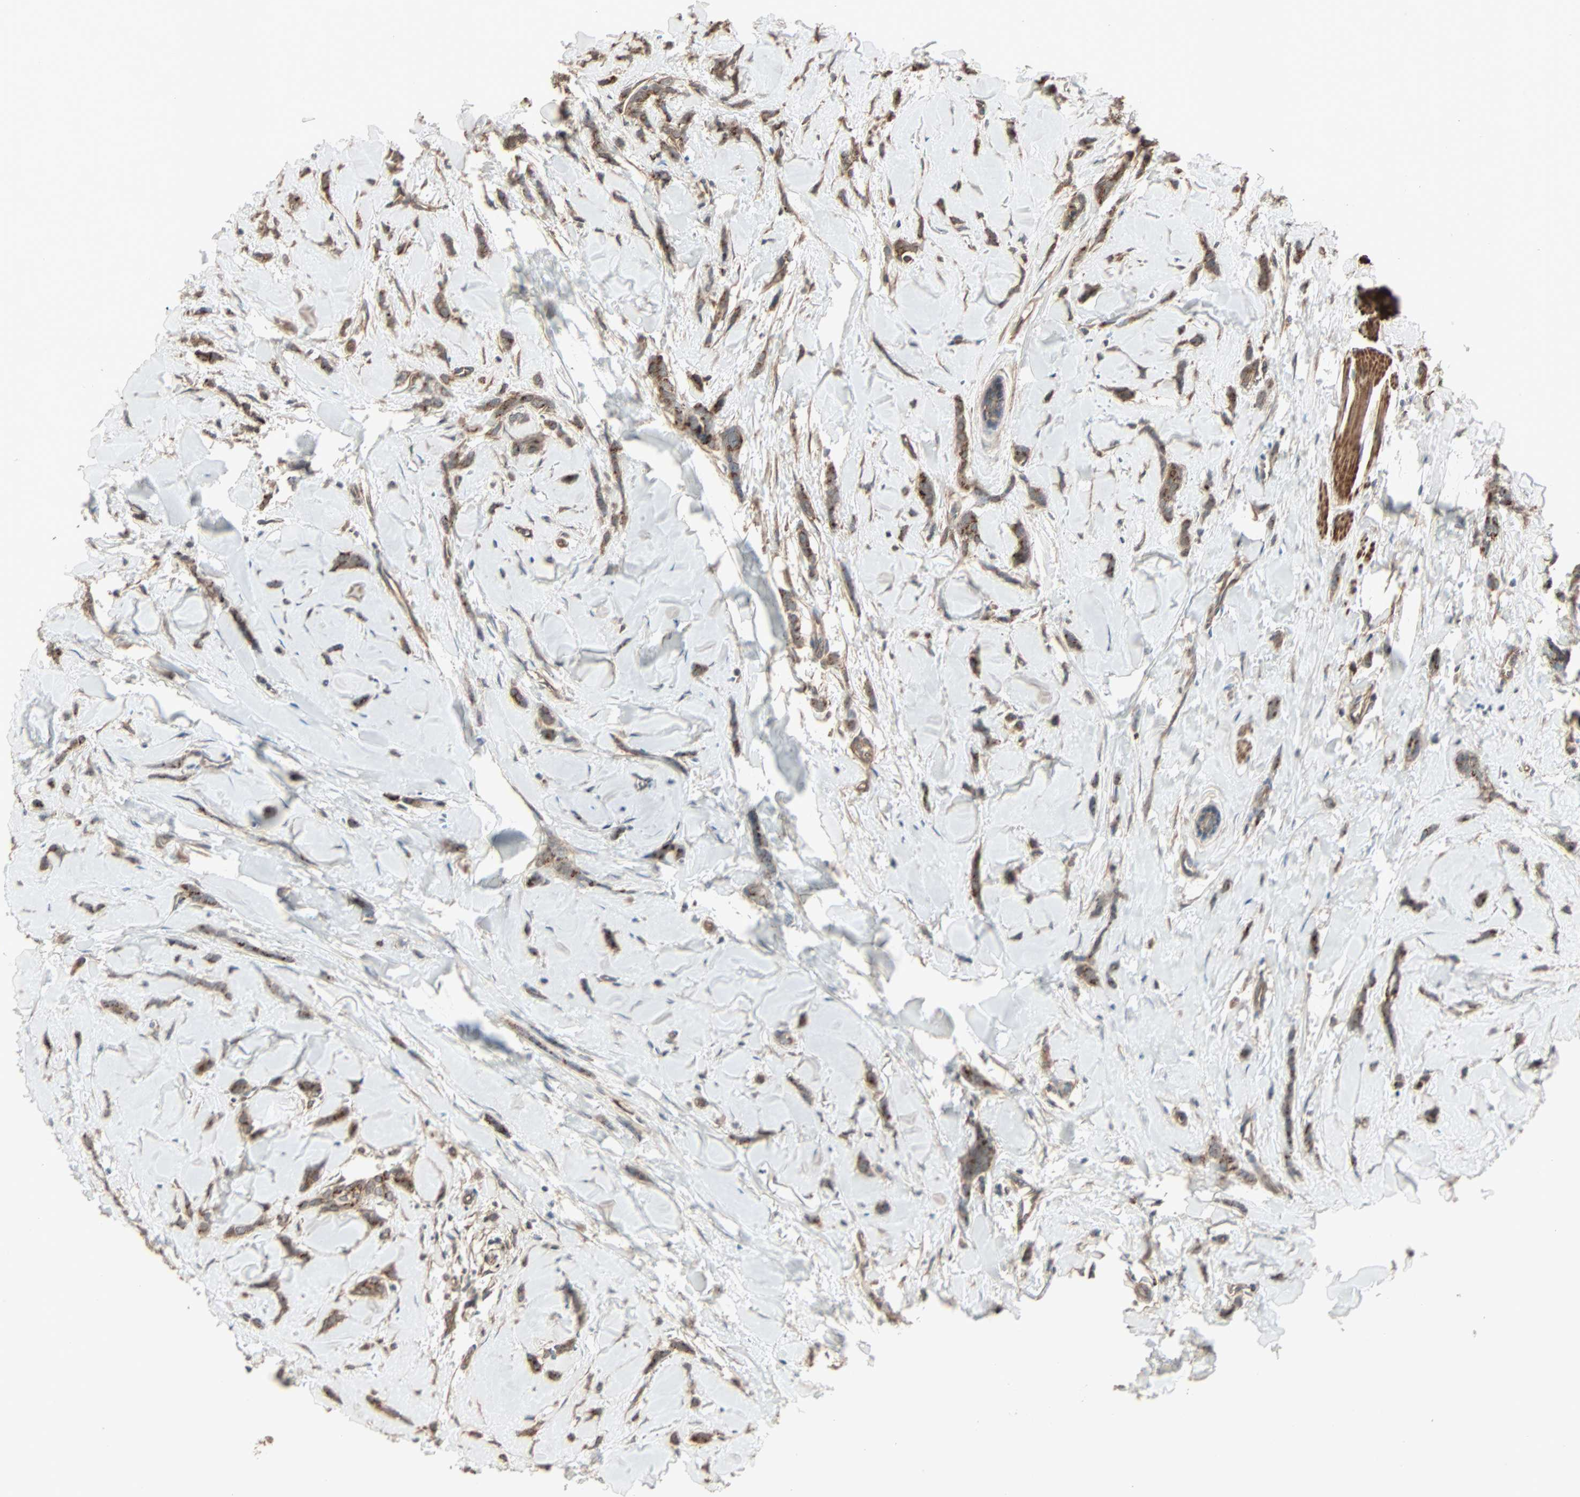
{"staining": {"intensity": "strong", "quantity": ">75%", "location": "cytoplasmic/membranous"}, "tissue": "breast cancer", "cell_type": "Tumor cells", "image_type": "cancer", "snomed": [{"axis": "morphology", "description": "Lobular carcinoma"}, {"axis": "topography", "description": "Skin"}, {"axis": "topography", "description": "Breast"}], "caption": "High-magnification brightfield microscopy of breast lobular carcinoma stained with DAB (3,3'-diaminobenzidine) (brown) and counterstained with hematoxylin (blue). tumor cells exhibit strong cytoplasmic/membranous staining is appreciated in approximately>75% of cells.", "gene": "GALNT3", "patient": {"sex": "female", "age": 46}}